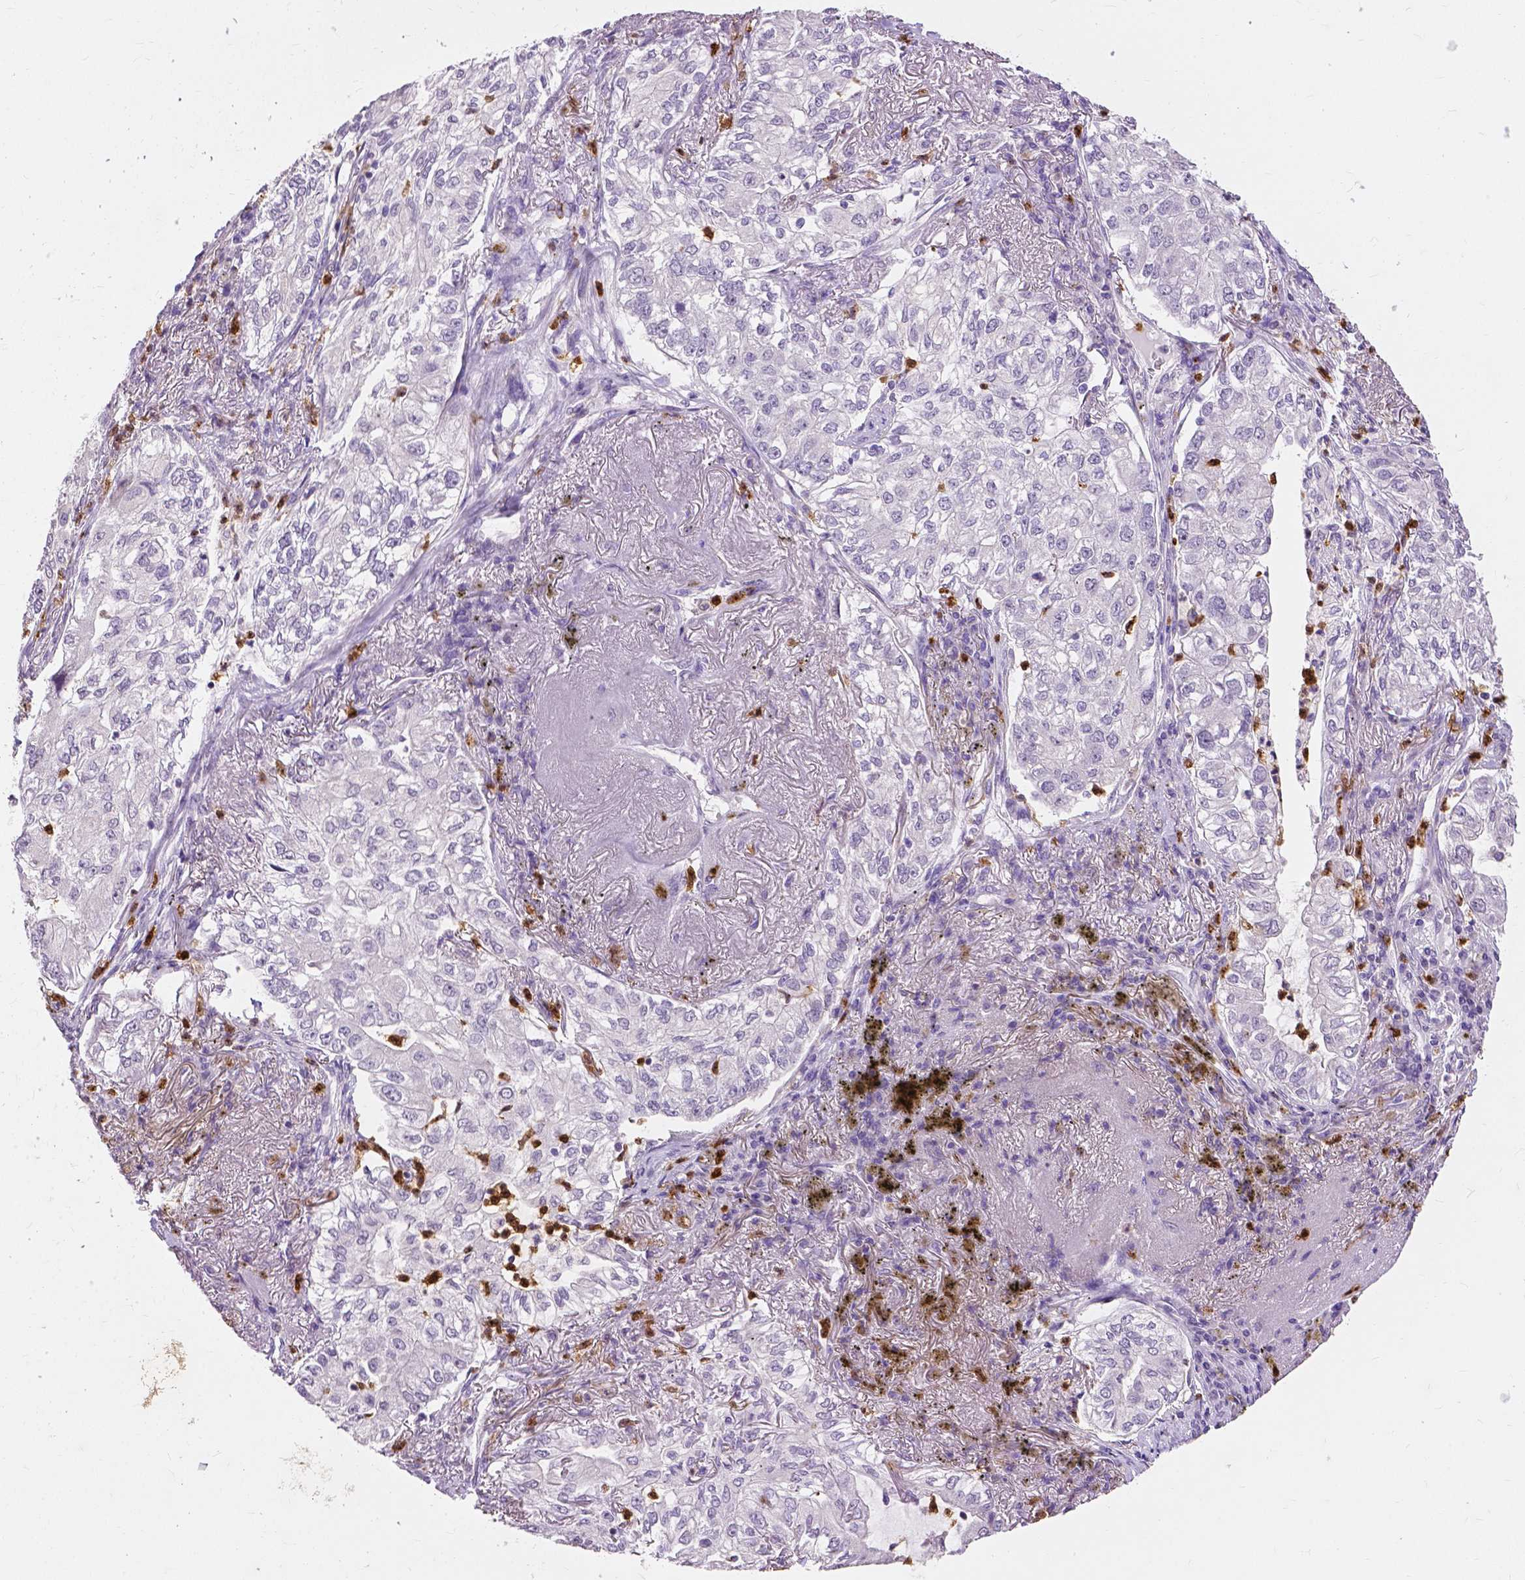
{"staining": {"intensity": "negative", "quantity": "none", "location": "none"}, "tissue": "lung cancer", "cell_type": "Tumor cells", "image_type": "cancer", "snomed": [{"axis": "morphology", "description": "Adenocarcinoma, NOS"}, {"axis": "topography", "description": "Lung"}], "caption": "Lung cancer (adenocarcinoma) stained for a protein using immunohistochemistry demonstrates no positivity tumor cells.", "gene": "CXCR2", "patient": {"sex": "female", "age": 73}}